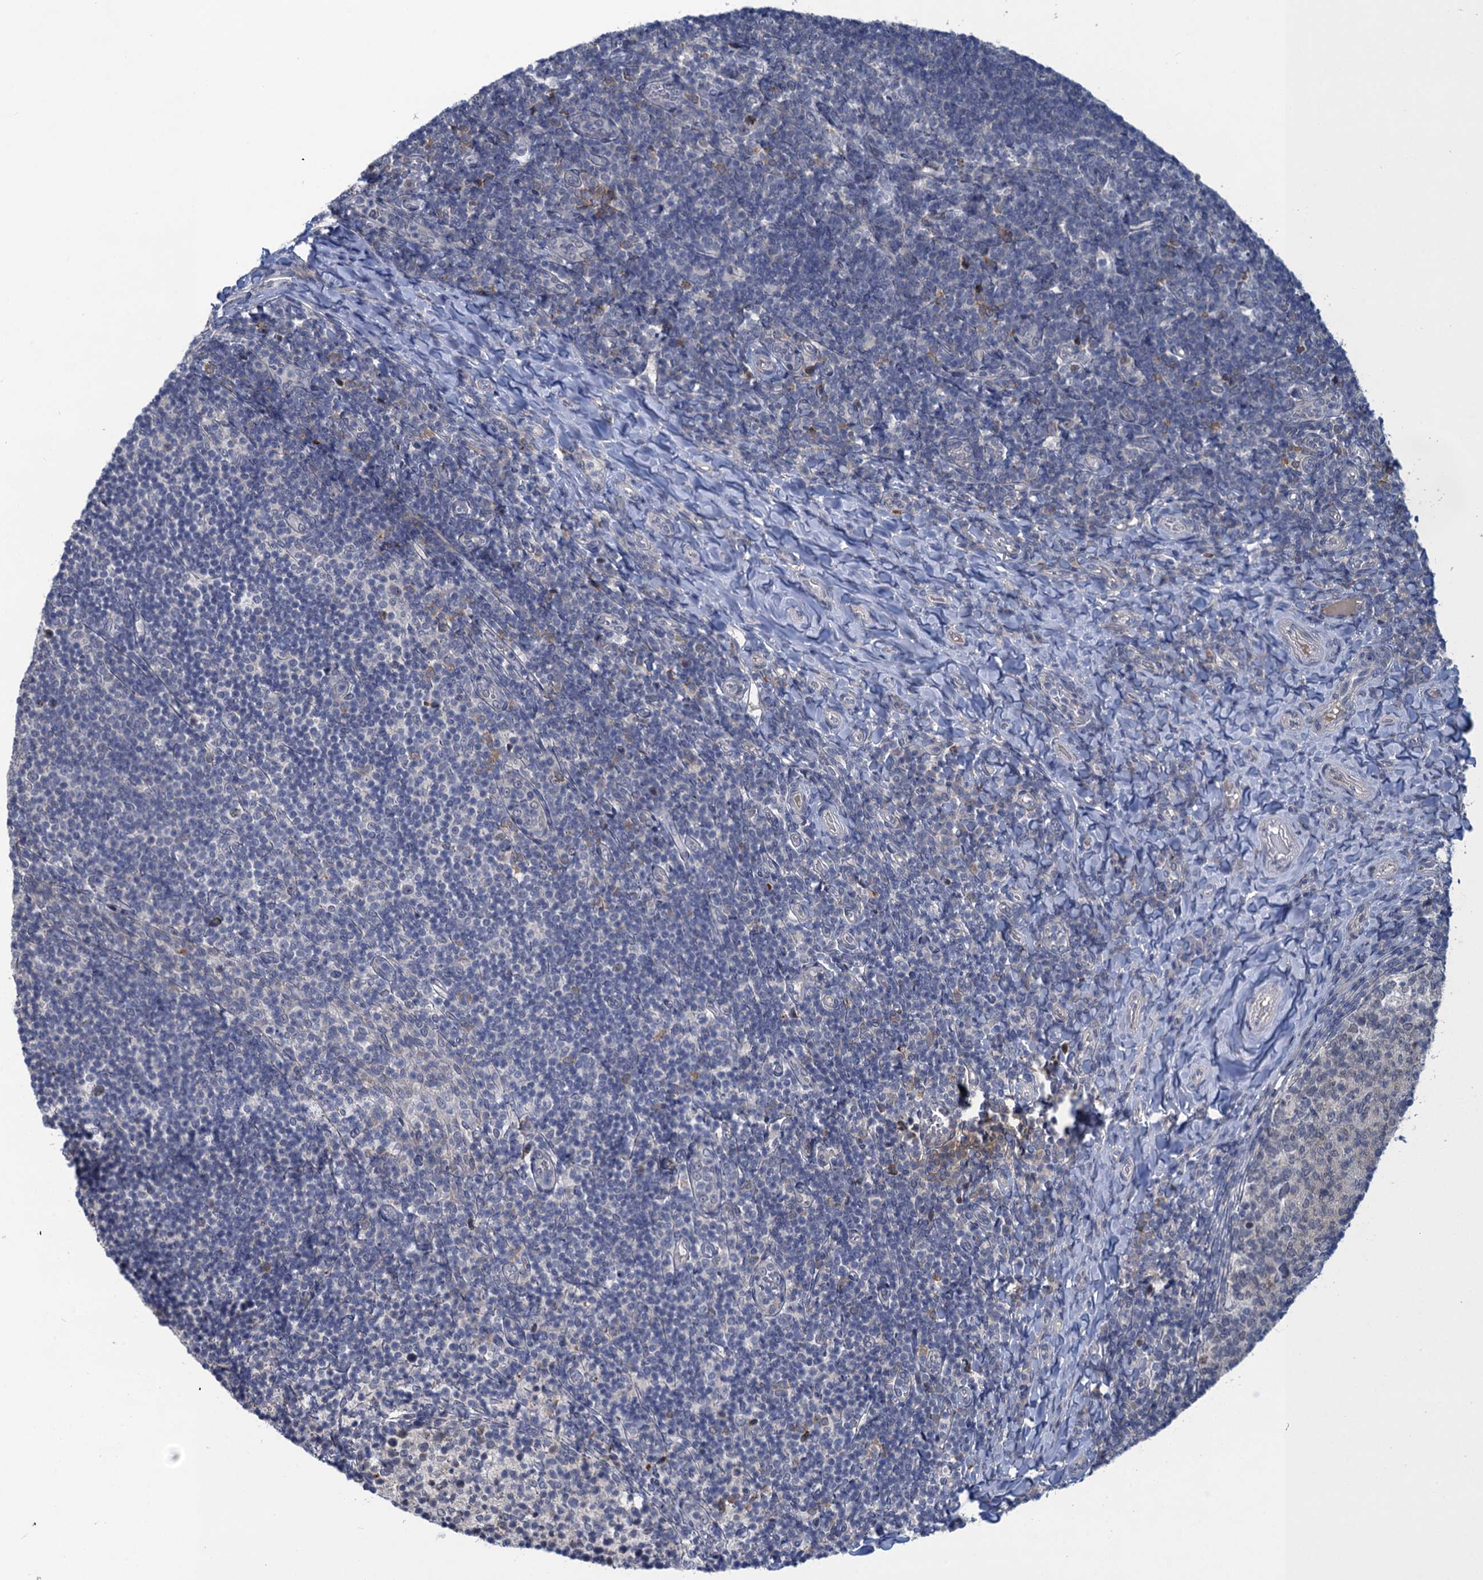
{"staining": {"intensity": "weak", "quantity": "<25%", "location": "nuclear"}, "tissue": "tonsil", "cell_type": "Germinal center cells", "image_type": "normal", "snomed": [{"axis": "morphology", "description": "Normal tissue, NOS"}, {"axis": "topography", "description": "Tonsil"}], "caption": "Tonsil stained for a protein using immunohistochemistry (IHC) reveals no staining germinal center cells.", "gene": "MRFAP1", "patient": {"sex": "female", "age": 10}}